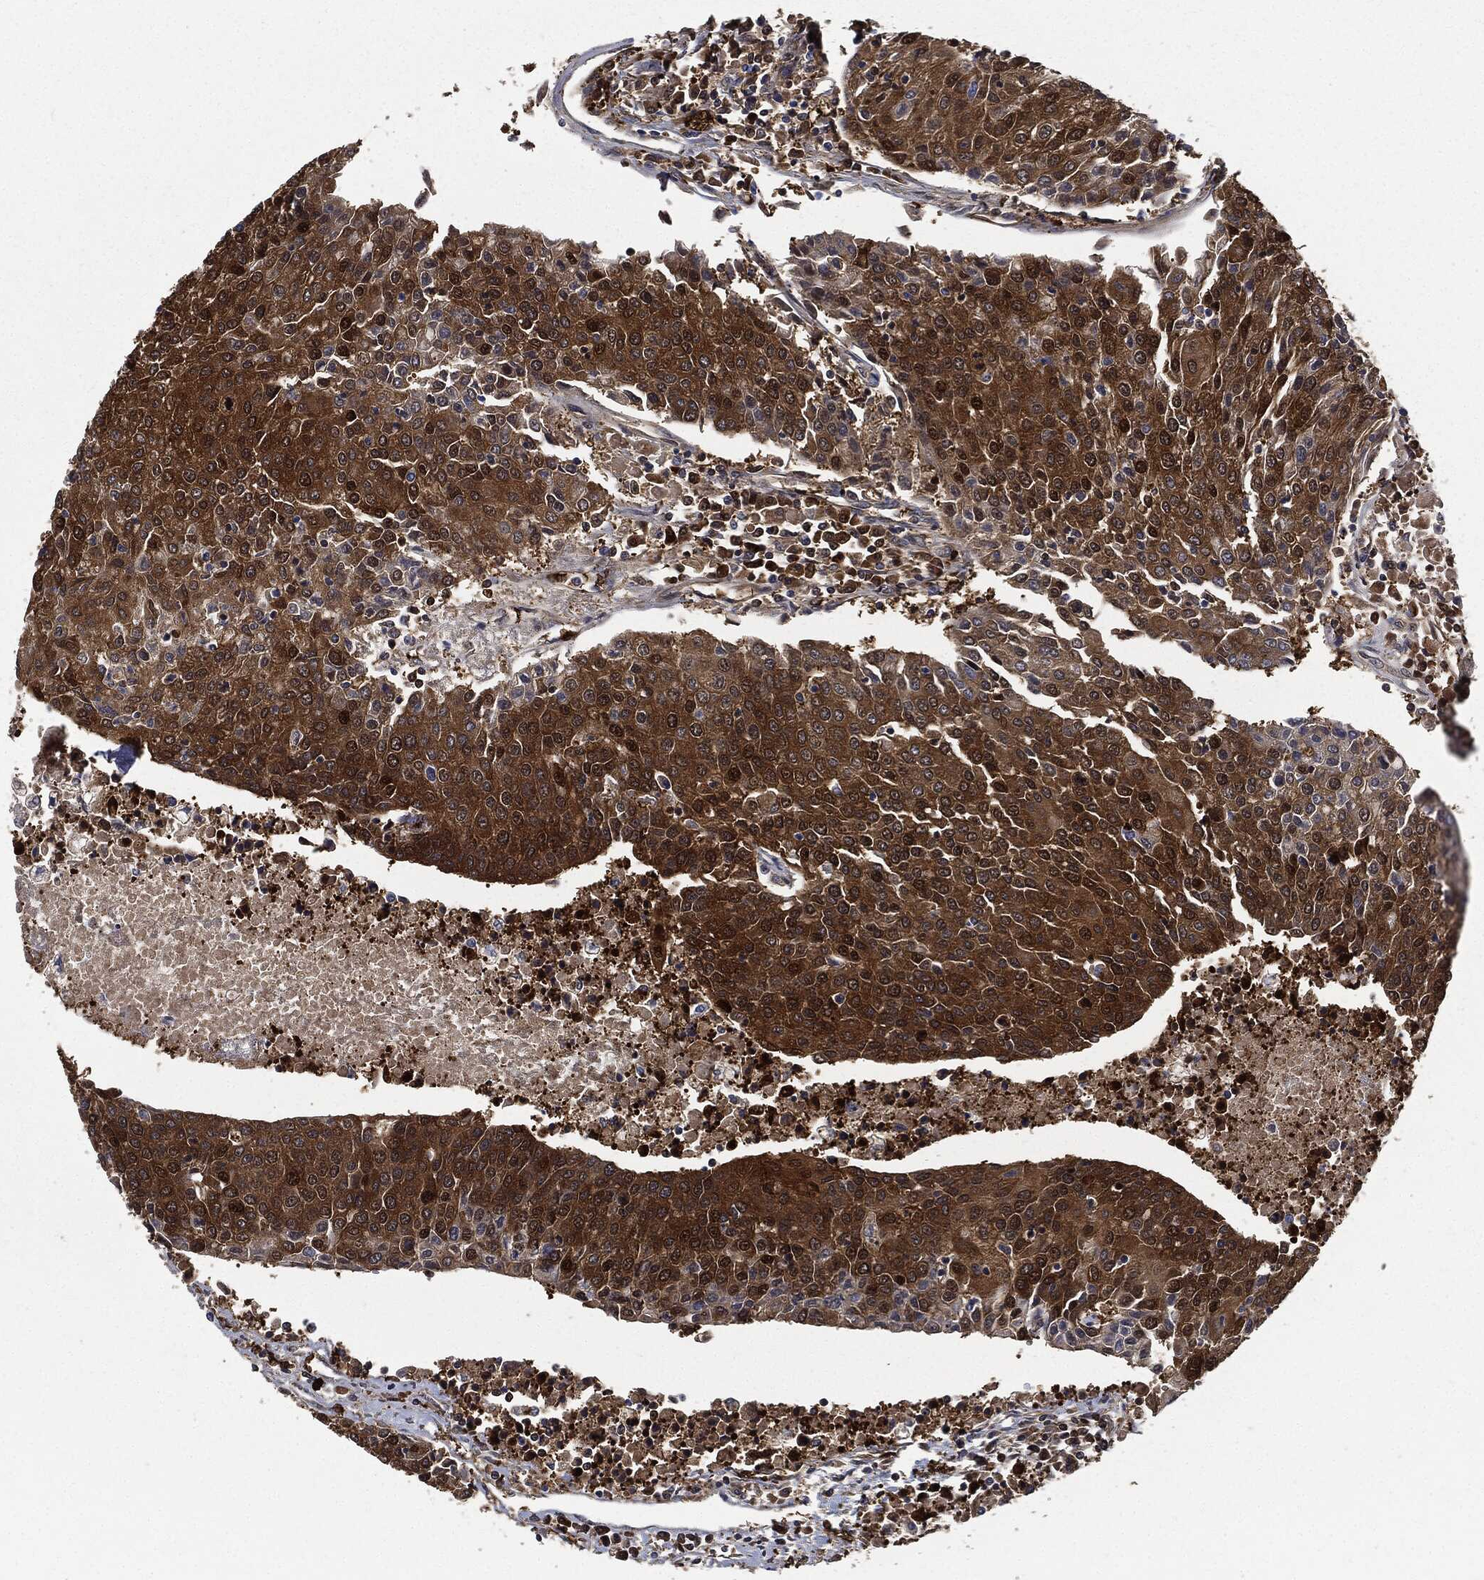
{"staining": {"intensity": "strong", "quantity": ">75%", "location": "cytoplasmic/membranous"}, "tissue": "urothelial cancer", "cell_type": "Tumor cells", "image_type": "cancer", "snomed": [{"axis": "morphology", "description": "Urothelial carcinoma, High grade"}, {"axis": "topography", "description": "Urinary bladder"}], "caption": "An IHC photomicrograph of neoplastic tissue is shown. Protein staining in brown labels strong cytoplasmic/membranous positivity in urothelial carcinoma (high-grade) within tumor cells.", "gene": "PRDX2", "patient": {"sex": "female", "age": 85}}